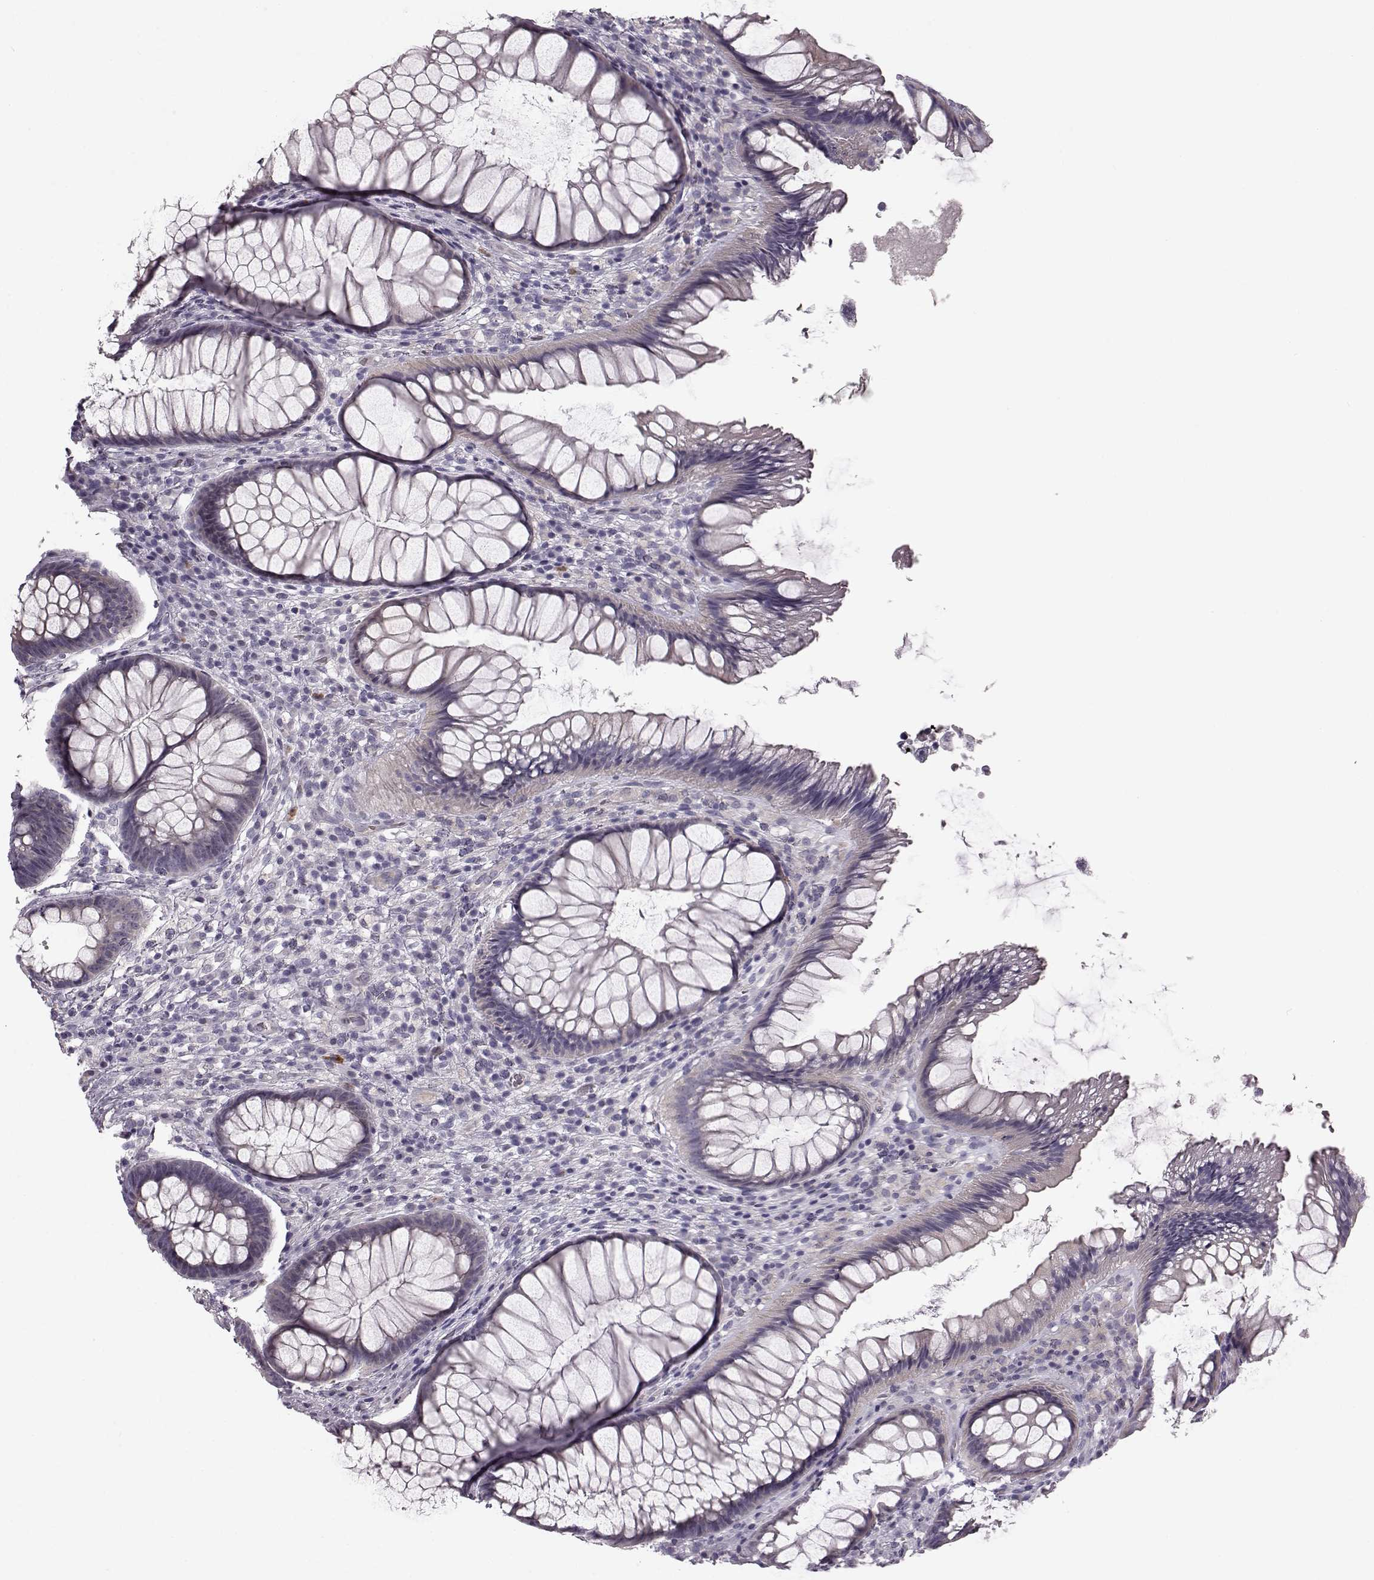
{"staining": {"intensity": "negative", "quantity": "none", "location": "none"}, "tissue": "rectum", "cell_type": "Glandular cells", "image_type": "normal", "snomed": [{"axis": "morphology", "description": "Normal tissue, NOS"}, {"axis": "topography", "description": "Smooth muscle"}, {"axis": "topography", "description": "Rectum"}], "caption": "DAB immunohistochemical staining of normal rectum shows no significant positivity in glandular cells. (Brightfield microscopy of DAB immunohistochemistry at high magnification).", "gene": "TCHHL1", "patient": {"sex": "male", "age": 53}}